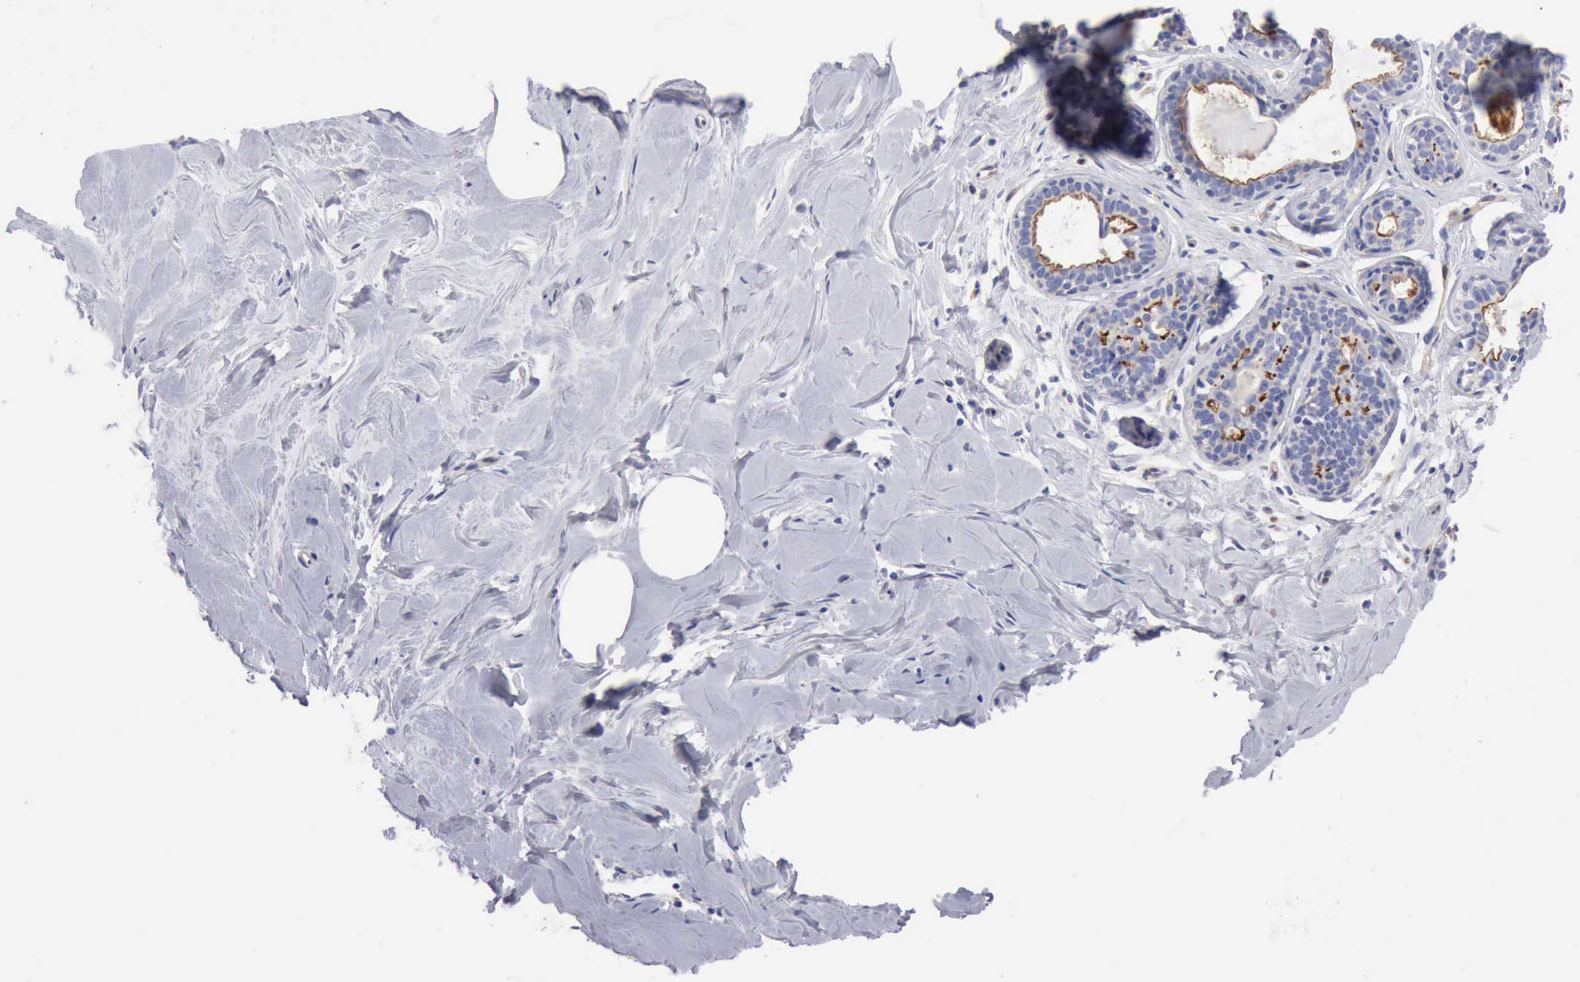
{"staining": {"intensity": "negative", "quantity": "none", "location": "none"}, "tissue": "breast", "cell_type": "Adipocytes", "image_type": "normal", "snomed": [{"axis": "morphology", "description": "Normal tissue, NOS"}, {"axis": "topography", "description": "Breast"}], "caption": "High magnification brightfield microscopy of normal breast stained with DAB (3,3'-diaminobenzidine) (brown) and counterstained with hematoxylin (blue): adipocytes show no significant expression.", "gene": "RDX", "patient": {"sex": "female", "age": 44}}